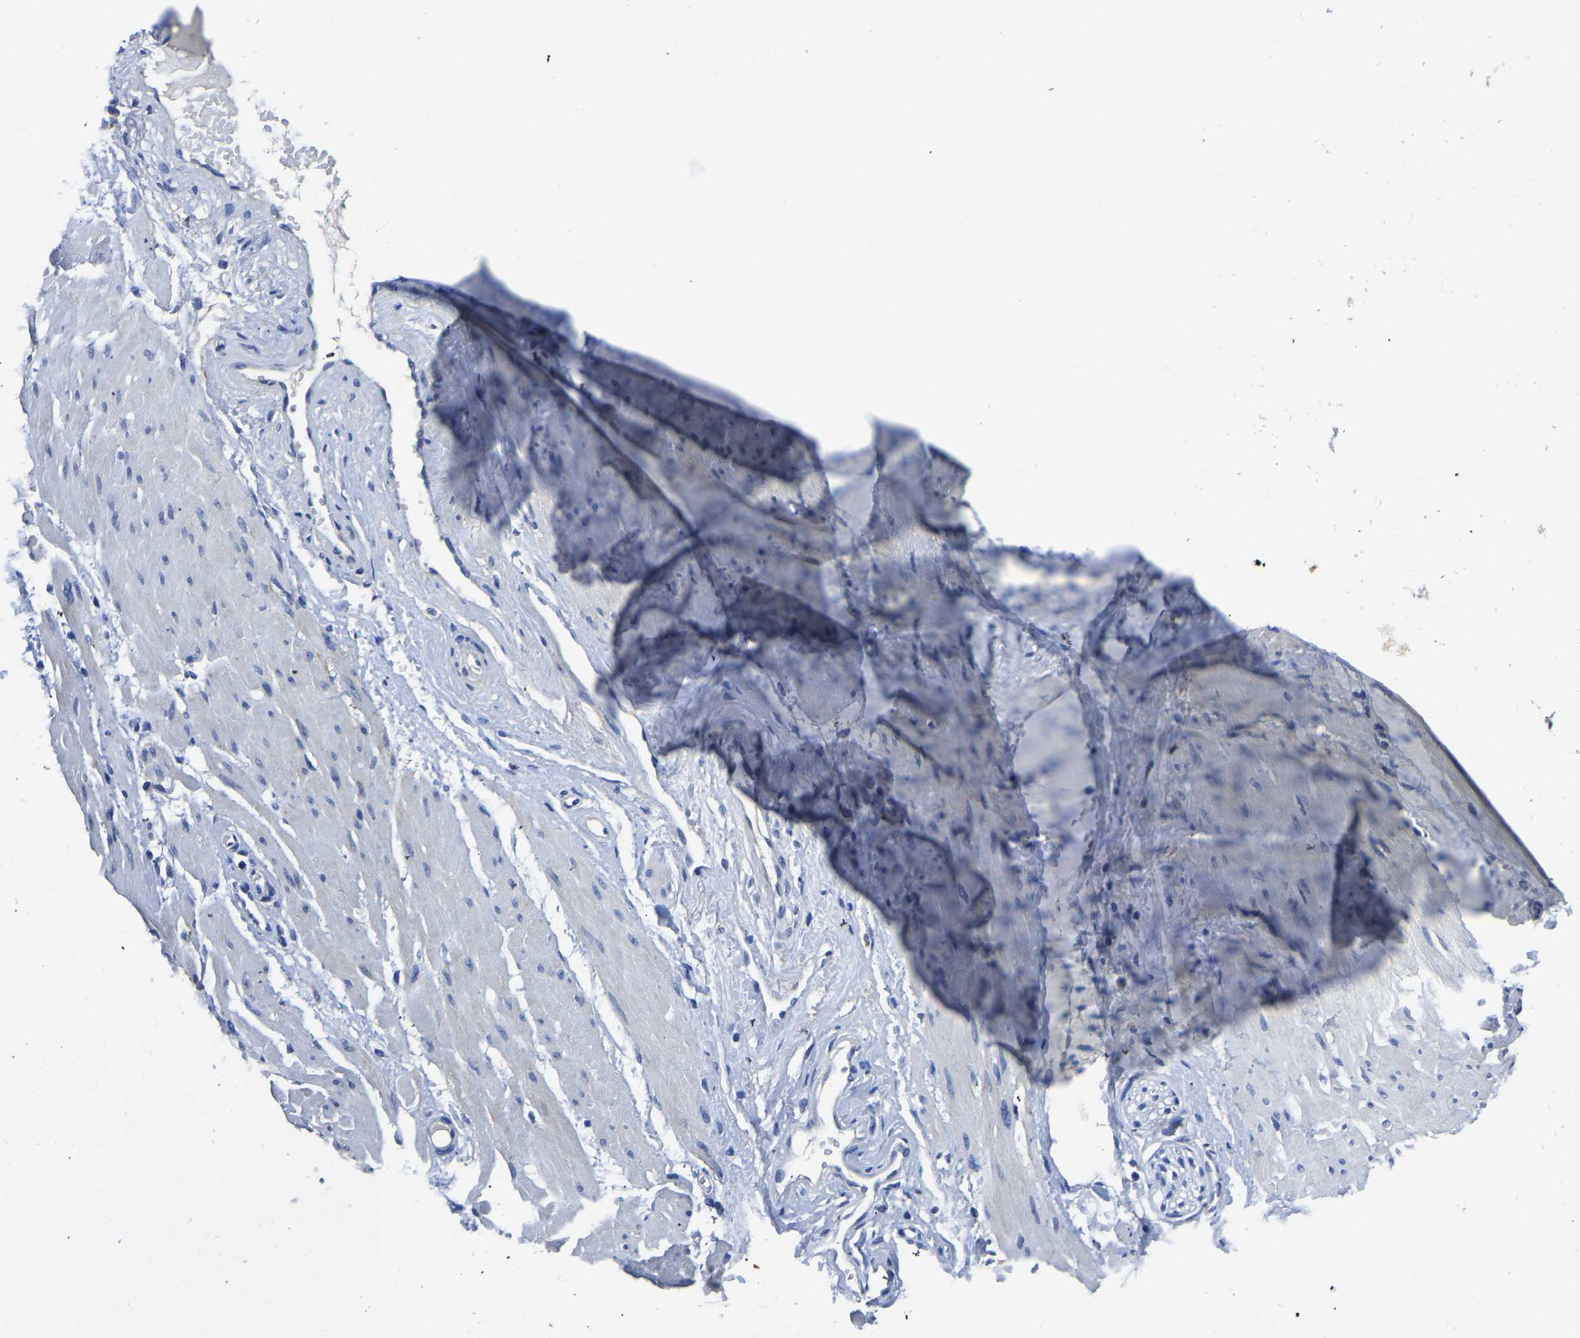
{"staining": {"intensity": "negative", "quantity": "none", "location": "none"}, "tissue": "adipose tissue", "cell_type": "Adipocytes", "image_type": "normal", "snomed": [{"axis": "morphology", "description": "Normal tissue, NOS"}, {"axis": "topography", "description": "Soft tissue"}, {"axis": "topography", "description": "Vascular tissue"}], "caption": "Histopathology image shows no significant protein positivity in adipocytes of benign adipose tissue.", "gene": "FGD5", "patient": {"sex": "female", "age": 35}}